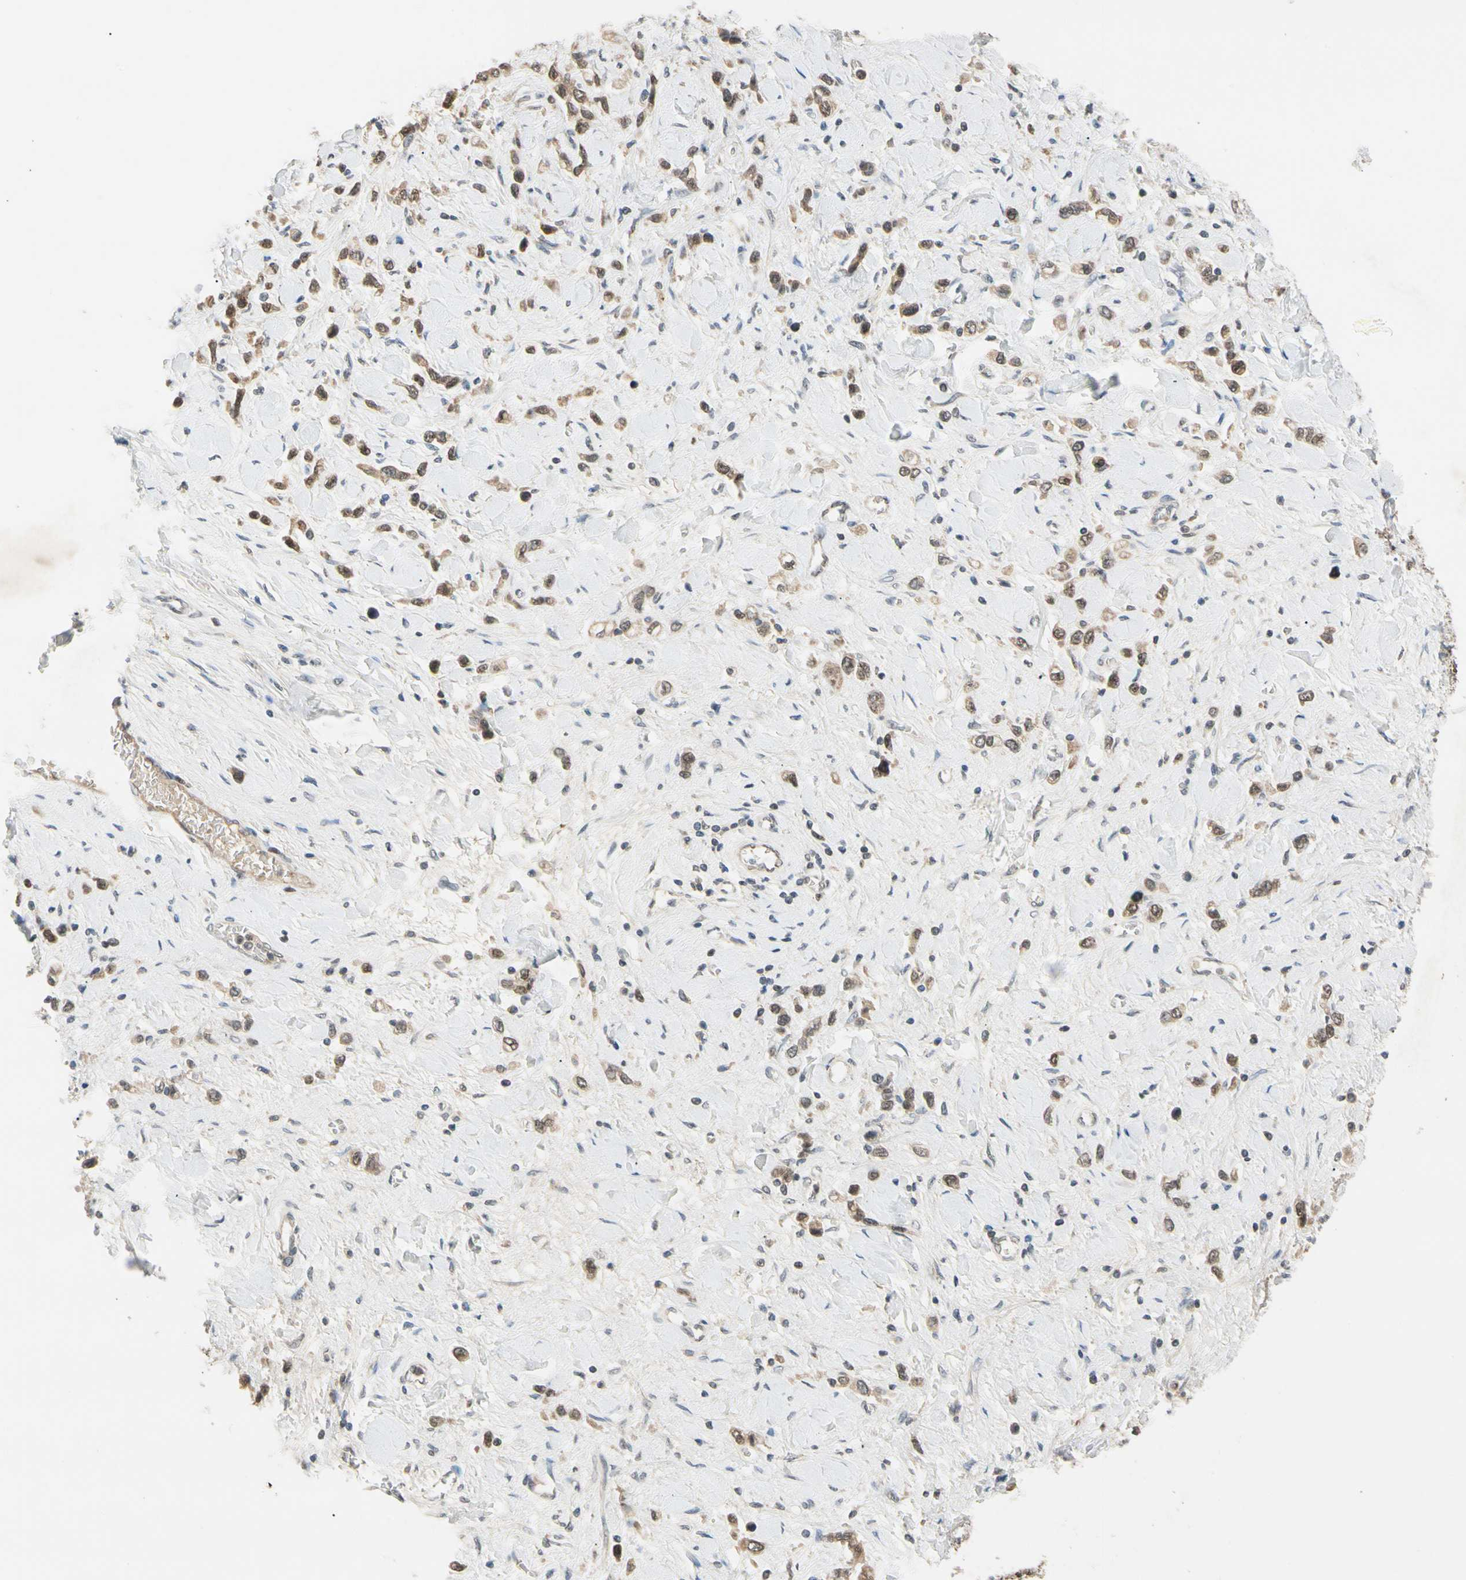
{"staining": {"intensity": "moderate", "quantity": ">75%", "location": "cytoplasmic/membranous,nuclear"}, "tissue": "stomach cancer", "cell_type": "Tumor cells", "image_type": "cancer", "snomed": [{"axis": "morphology", "description": "Normal tissue, NOS"}, {"axis": "morphology", "description": "Adenocarcinoma, NOS"}, {"axis": "topography", "description": "Stomach, upper"}, {"axis": "topography", "description": "Stomach"}], "caption": "DAB (3,3'-diaminobenzidine) immunohistochemical staining of human stomach cancer (adenocarcinoma) reveals moderate cytoplasmic/membranous and nuclear protein staining in approximately >75% of tumor cells.", "gene": "RIOX2", "patient": {"sex": "female", "age": 65}}